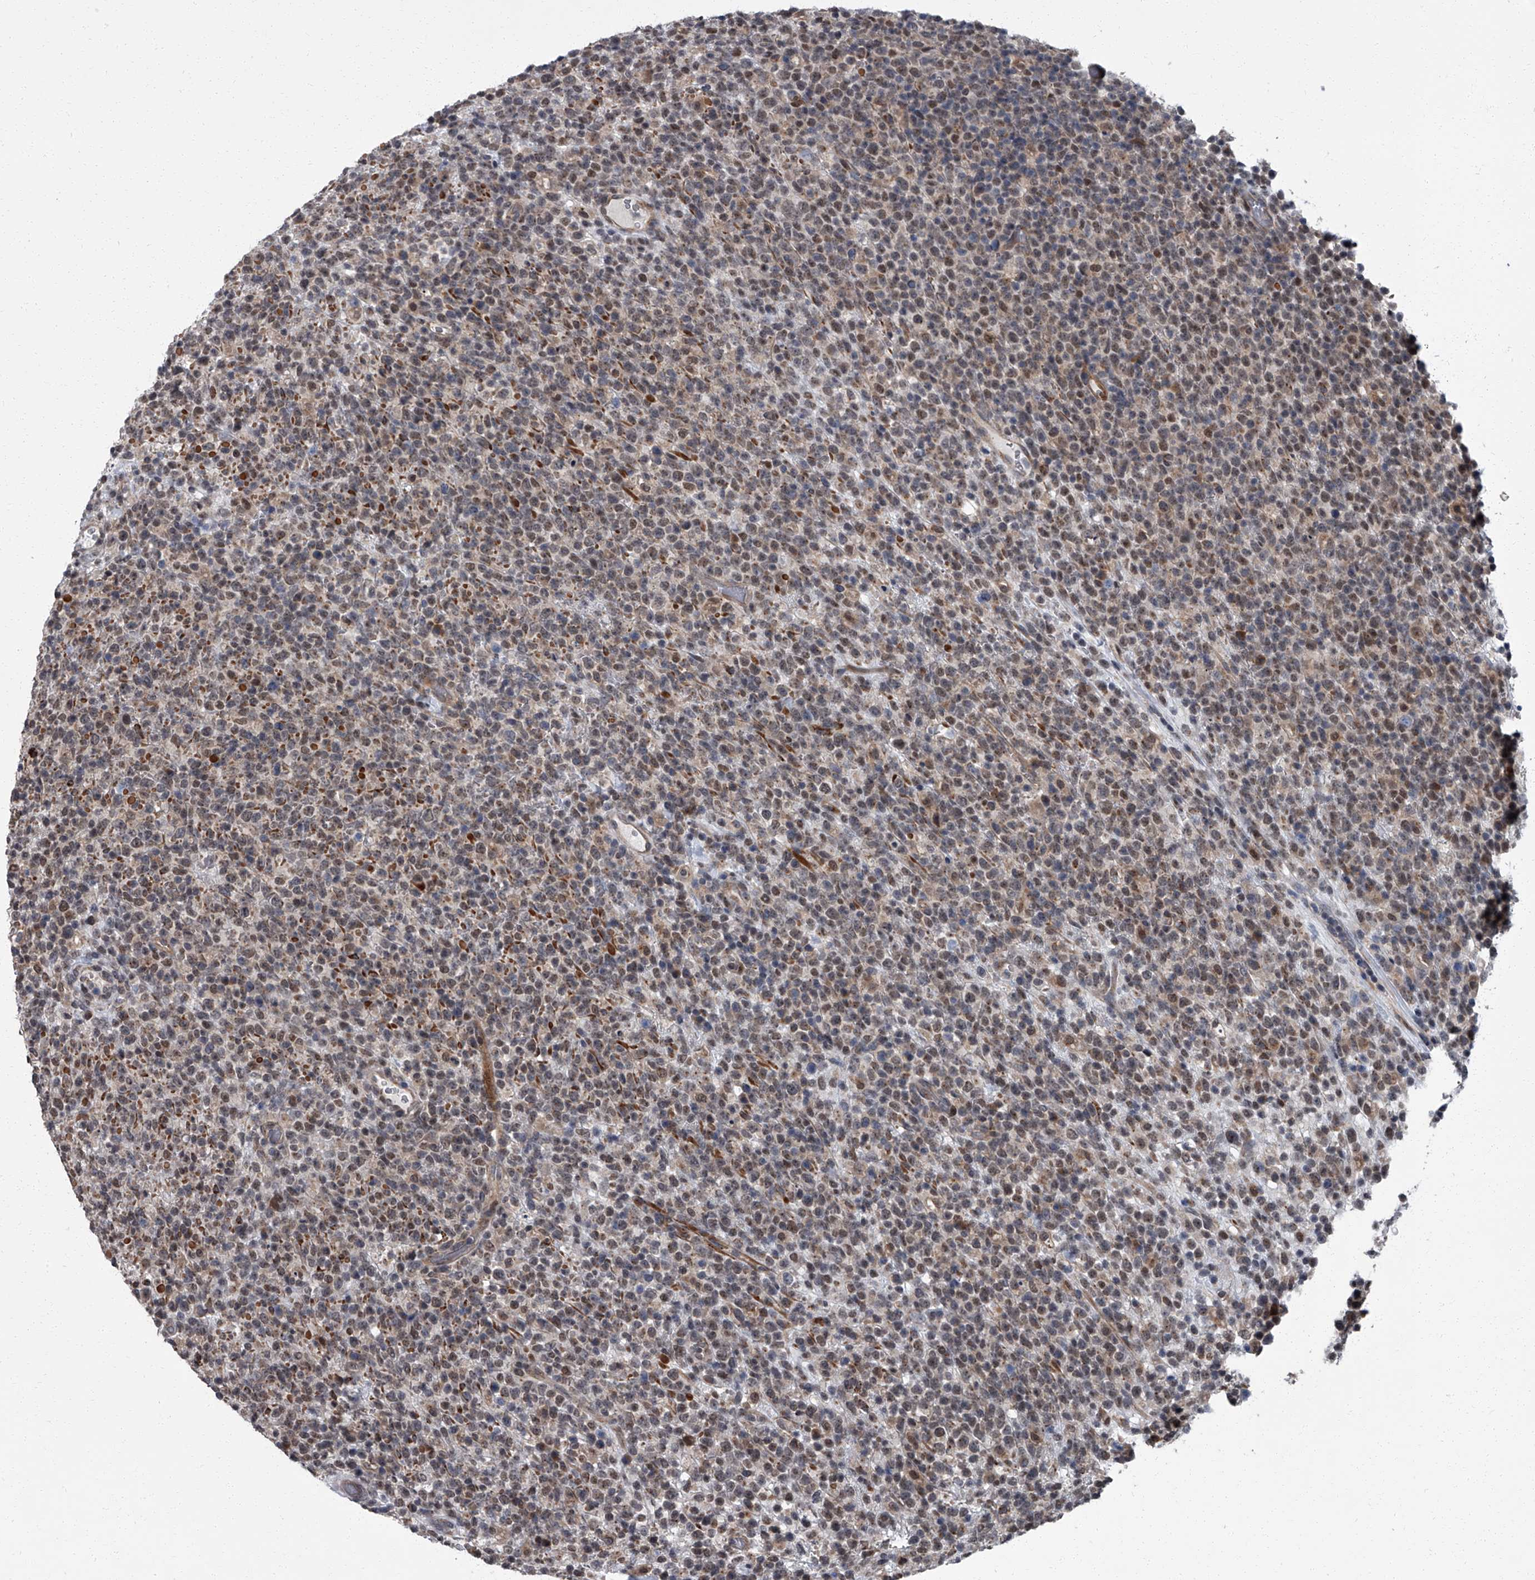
{"staining": {"intensity": "weak", "quantity": "25%-75%", "location": "nuclear"}, "tissue": "lymphoma", "cell_type": "Tumor cells", "image_type": "cancer", "snomed": [{"axis": "morphology", "description": "Malignant lymphoma, non-Hodgkin's type, High grade"}, {"axis": "topography", "description": "Colon"}], "caption": "Weak nuclear positivity is present in about 25%-75% of tumor cells in lymphoma. The protein of interest is stained brown, and the nuclei are stained in blue (DAB IHC with brightfield microscopy, high magnification).", "gene": "ZNF274", "patient": {"sex": "female", "age": 53}}